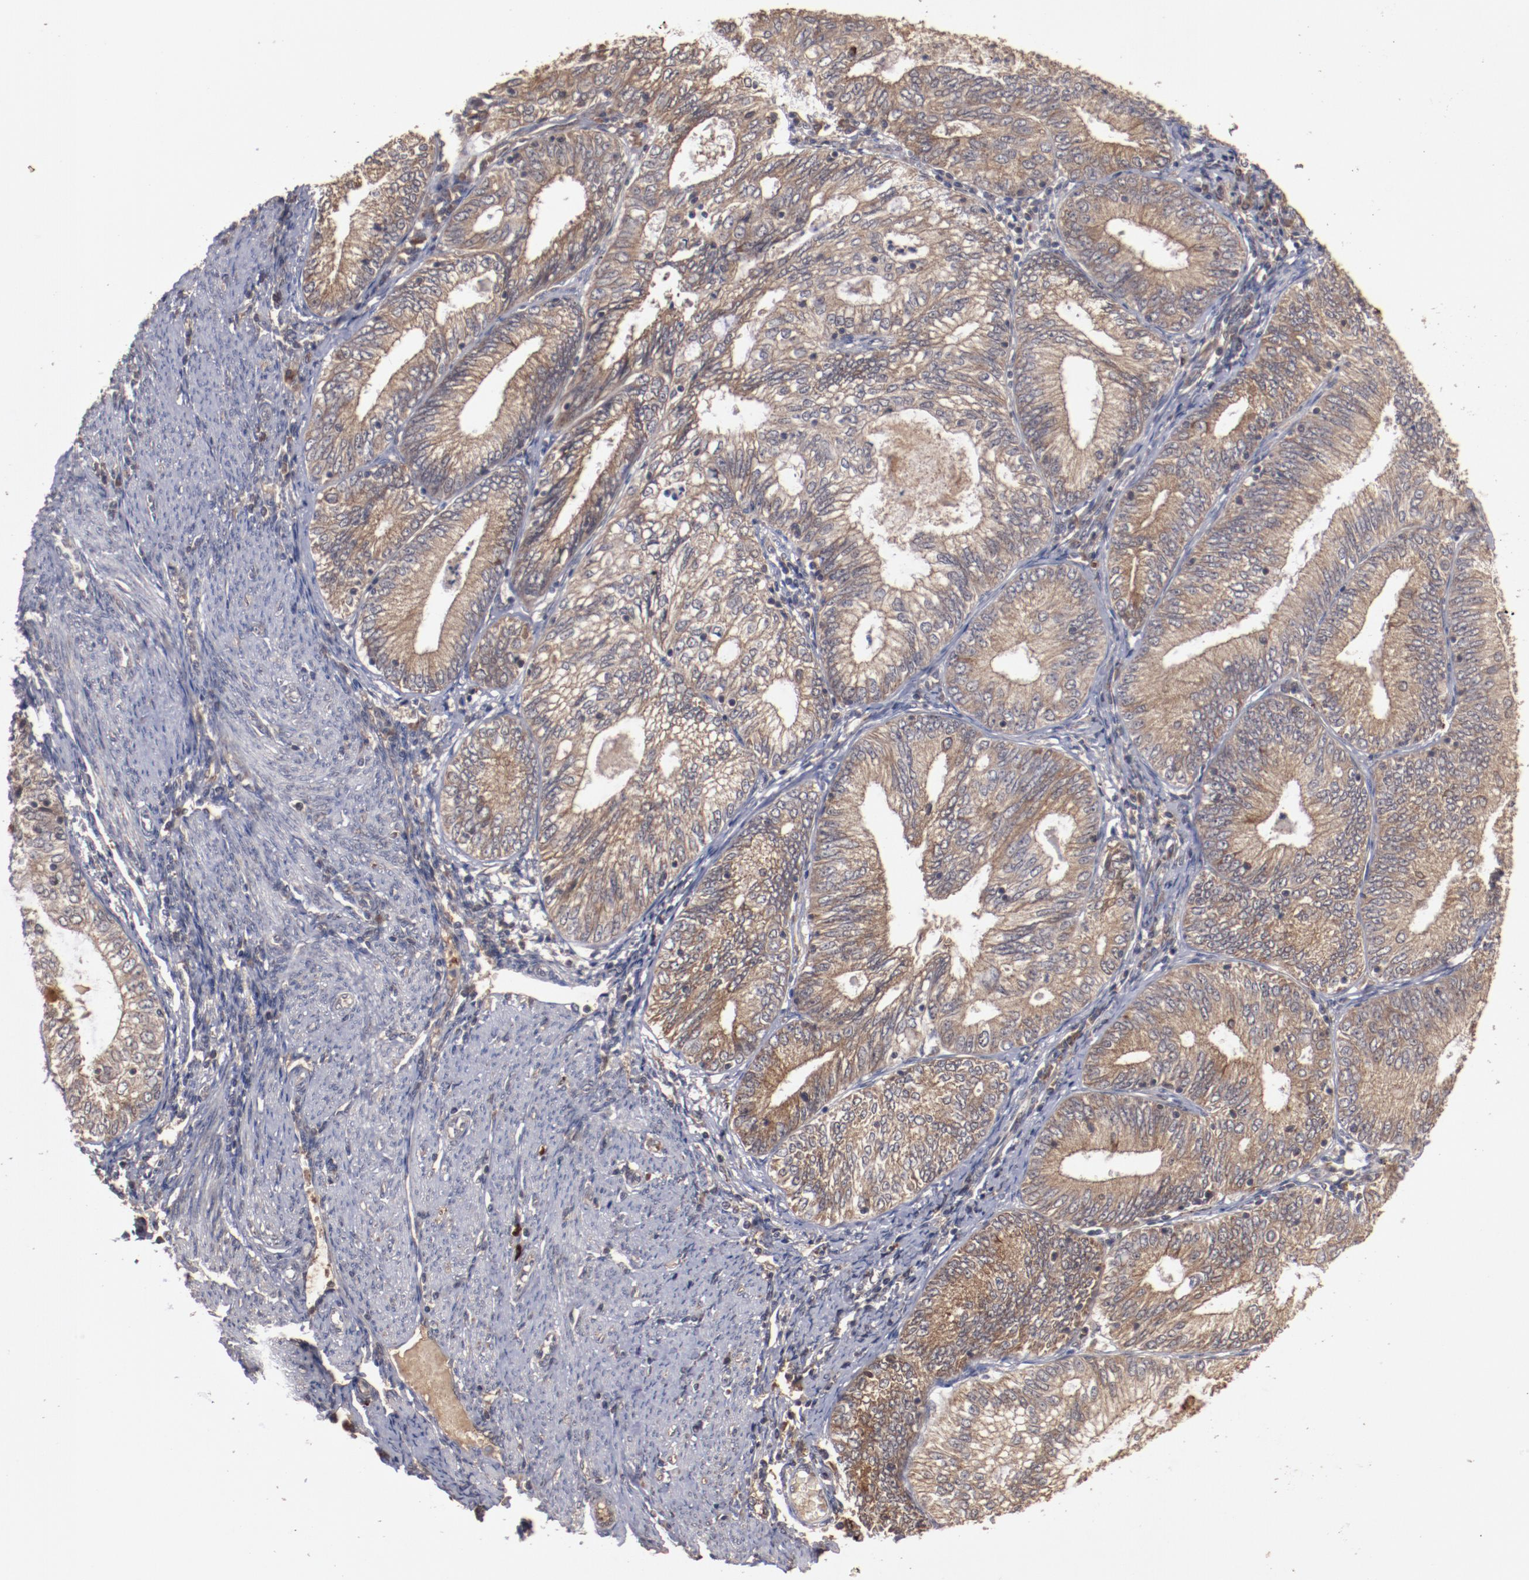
{"staining": {"intensity": "strong", "quantity": ">75%", "location": "cytoplasmic/membranous"}, "tissue": "endometrial cancer", "cell_type": "Tumor cells", "image_type": "cancer", "snomed": [{"axis": "morphology", "description": "Adenocarcinoma, NOS"}, {"axis": "topography", "description": "Endometrium"}], "caption": "An image showing strong cytoplasmic/membranous expression in approximately >75% of tumor cells in endometrial cancer (adenocarcinoma), as visualized by brown immunohistochemical staining.", "gene": "TENM1", "patient": {"sex": "female", "age": 69}}